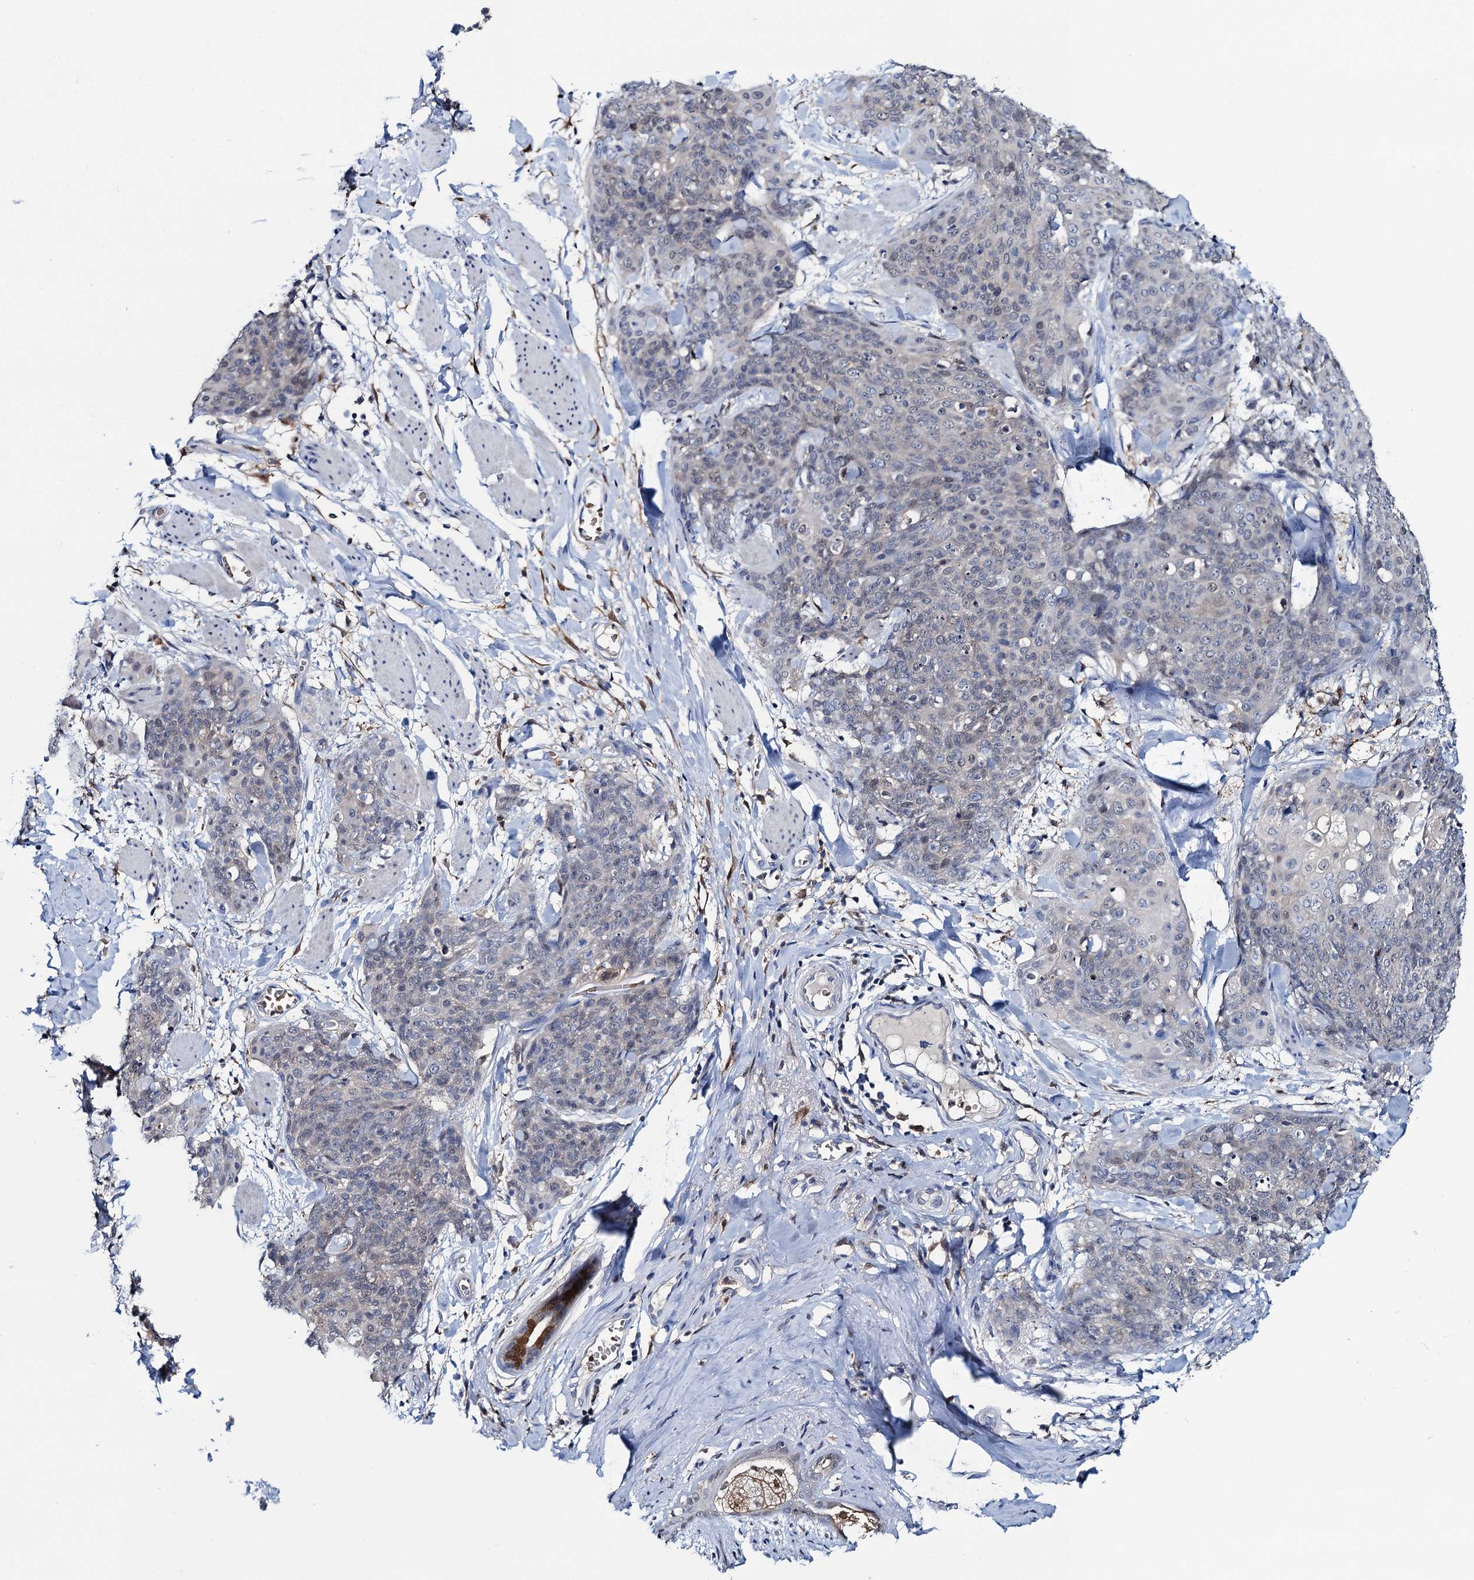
{"staining": {"intensity": "negative", "quantity": "none", "location": "none"}, "tissue": "skin cancer", "cell_type": "Tumor cells", "image_type": "cancer", "snomed": [{"axis": "morphology", "description": "Squamous cell carcinoma, NOS"}, {"axis": "topography", "description": "Skin"}, {"axis": "topography", "description": "Vulva"}], "caption": "The immunohistochemistry (IHC) image has no significant positivity in tumor cells of skin cancer tissue.", "gene": "FAH", "patient": {"sex": "female", "age": 85}}